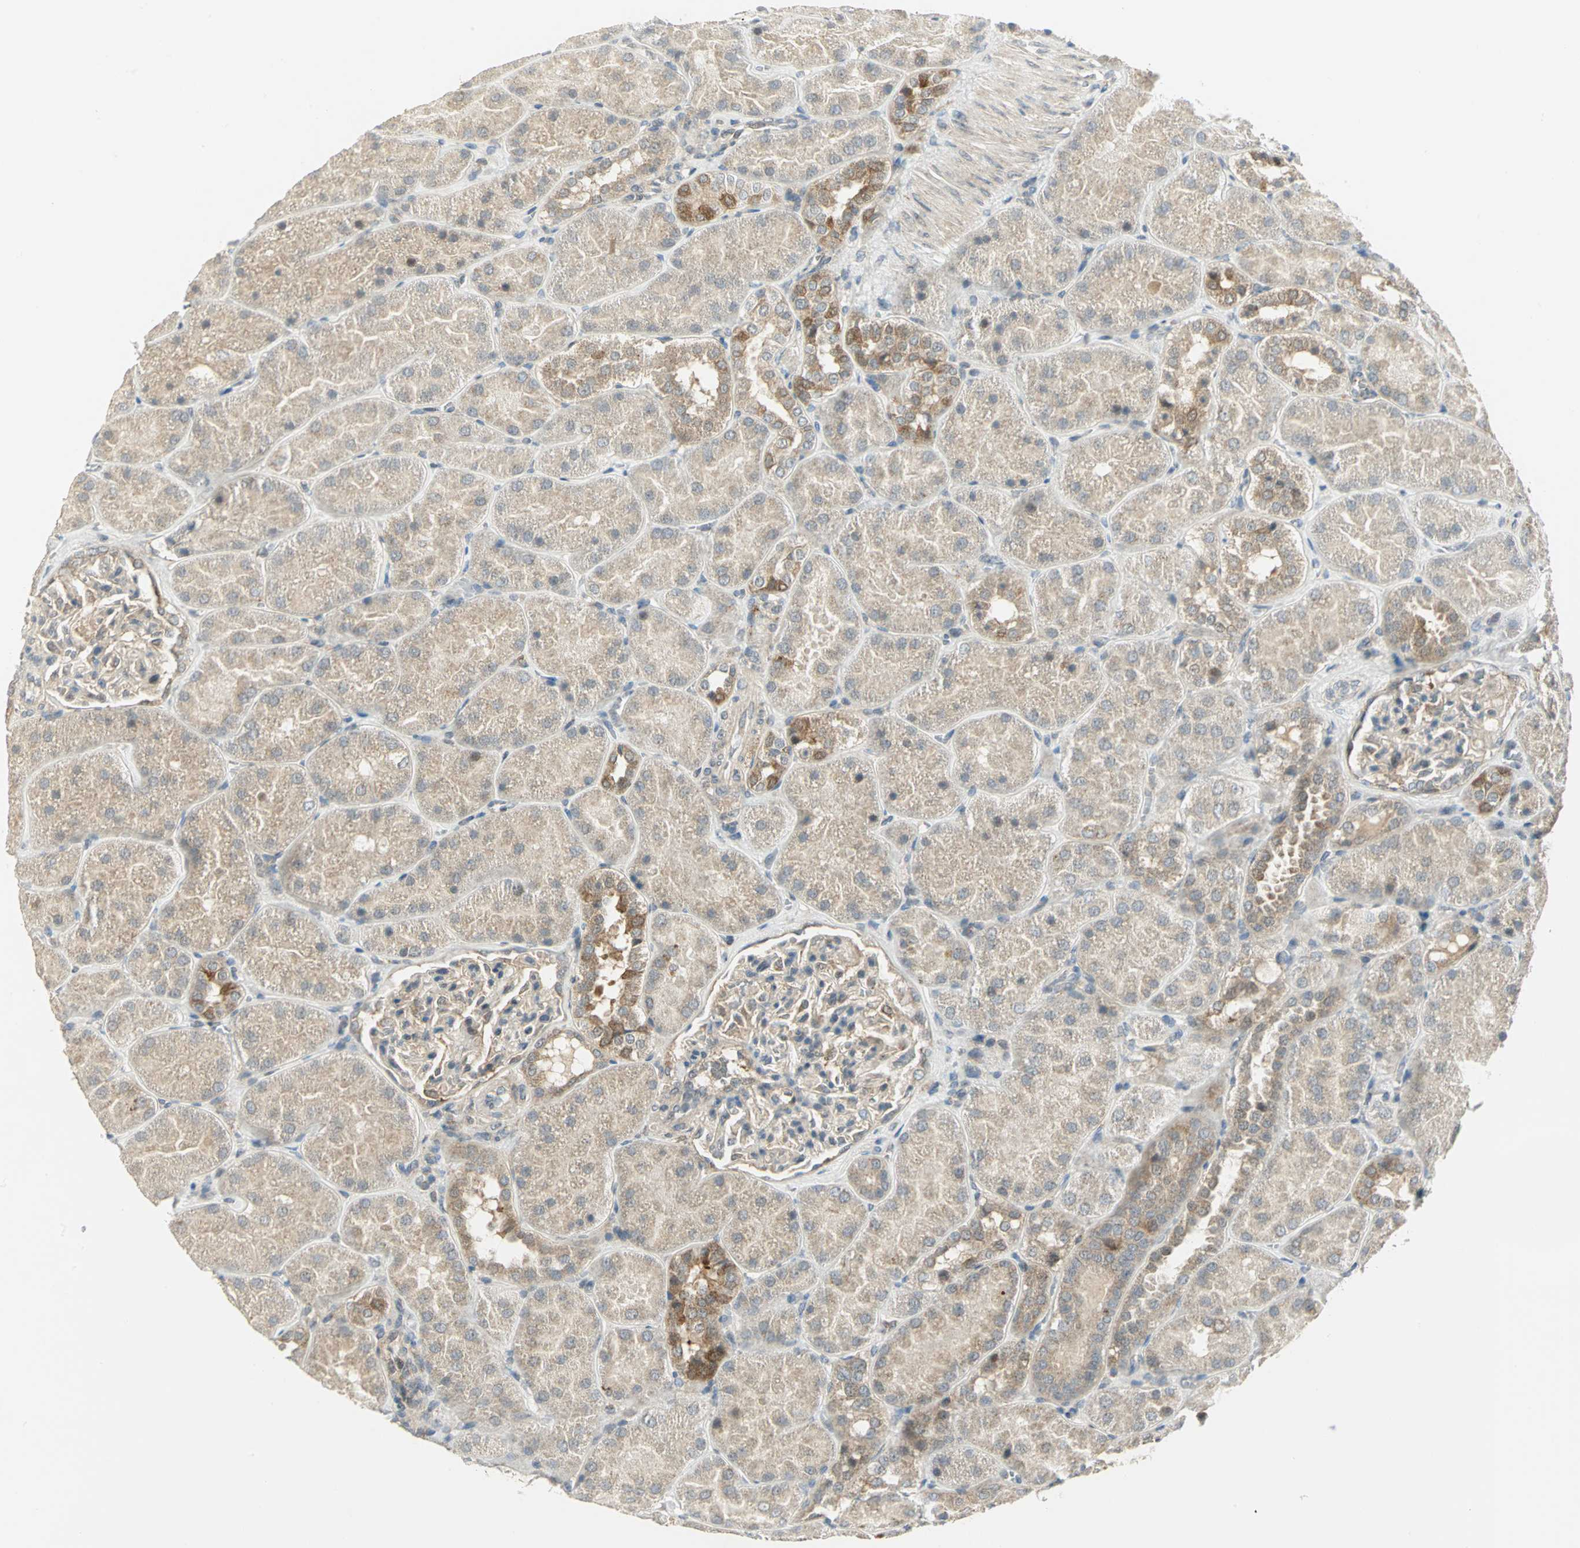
{"staining": {"intensity": "negative", "quantity": "none", "location": "none"}, "tissue": "kidney", "cell_type": "Cells in glomeruli", "image_type": "normal", "snomed": [{"axis": "morphology", "description": "Normal tissue, NOS"}, {"axis": "topography", "description": "Kidney"}], "caption": "IHC histopathology image of normal kidney stained for a protein (brown), which exhibits no positivity in cells in glomeruli. The staining was performed using DAB to visualize the protein expression in brown, while the nuclei were stained in blue with hematoxylin (Magnification: 20x).", "gene": "MAPK8IP3", "patient": {"sex": "male", "age": 28}}